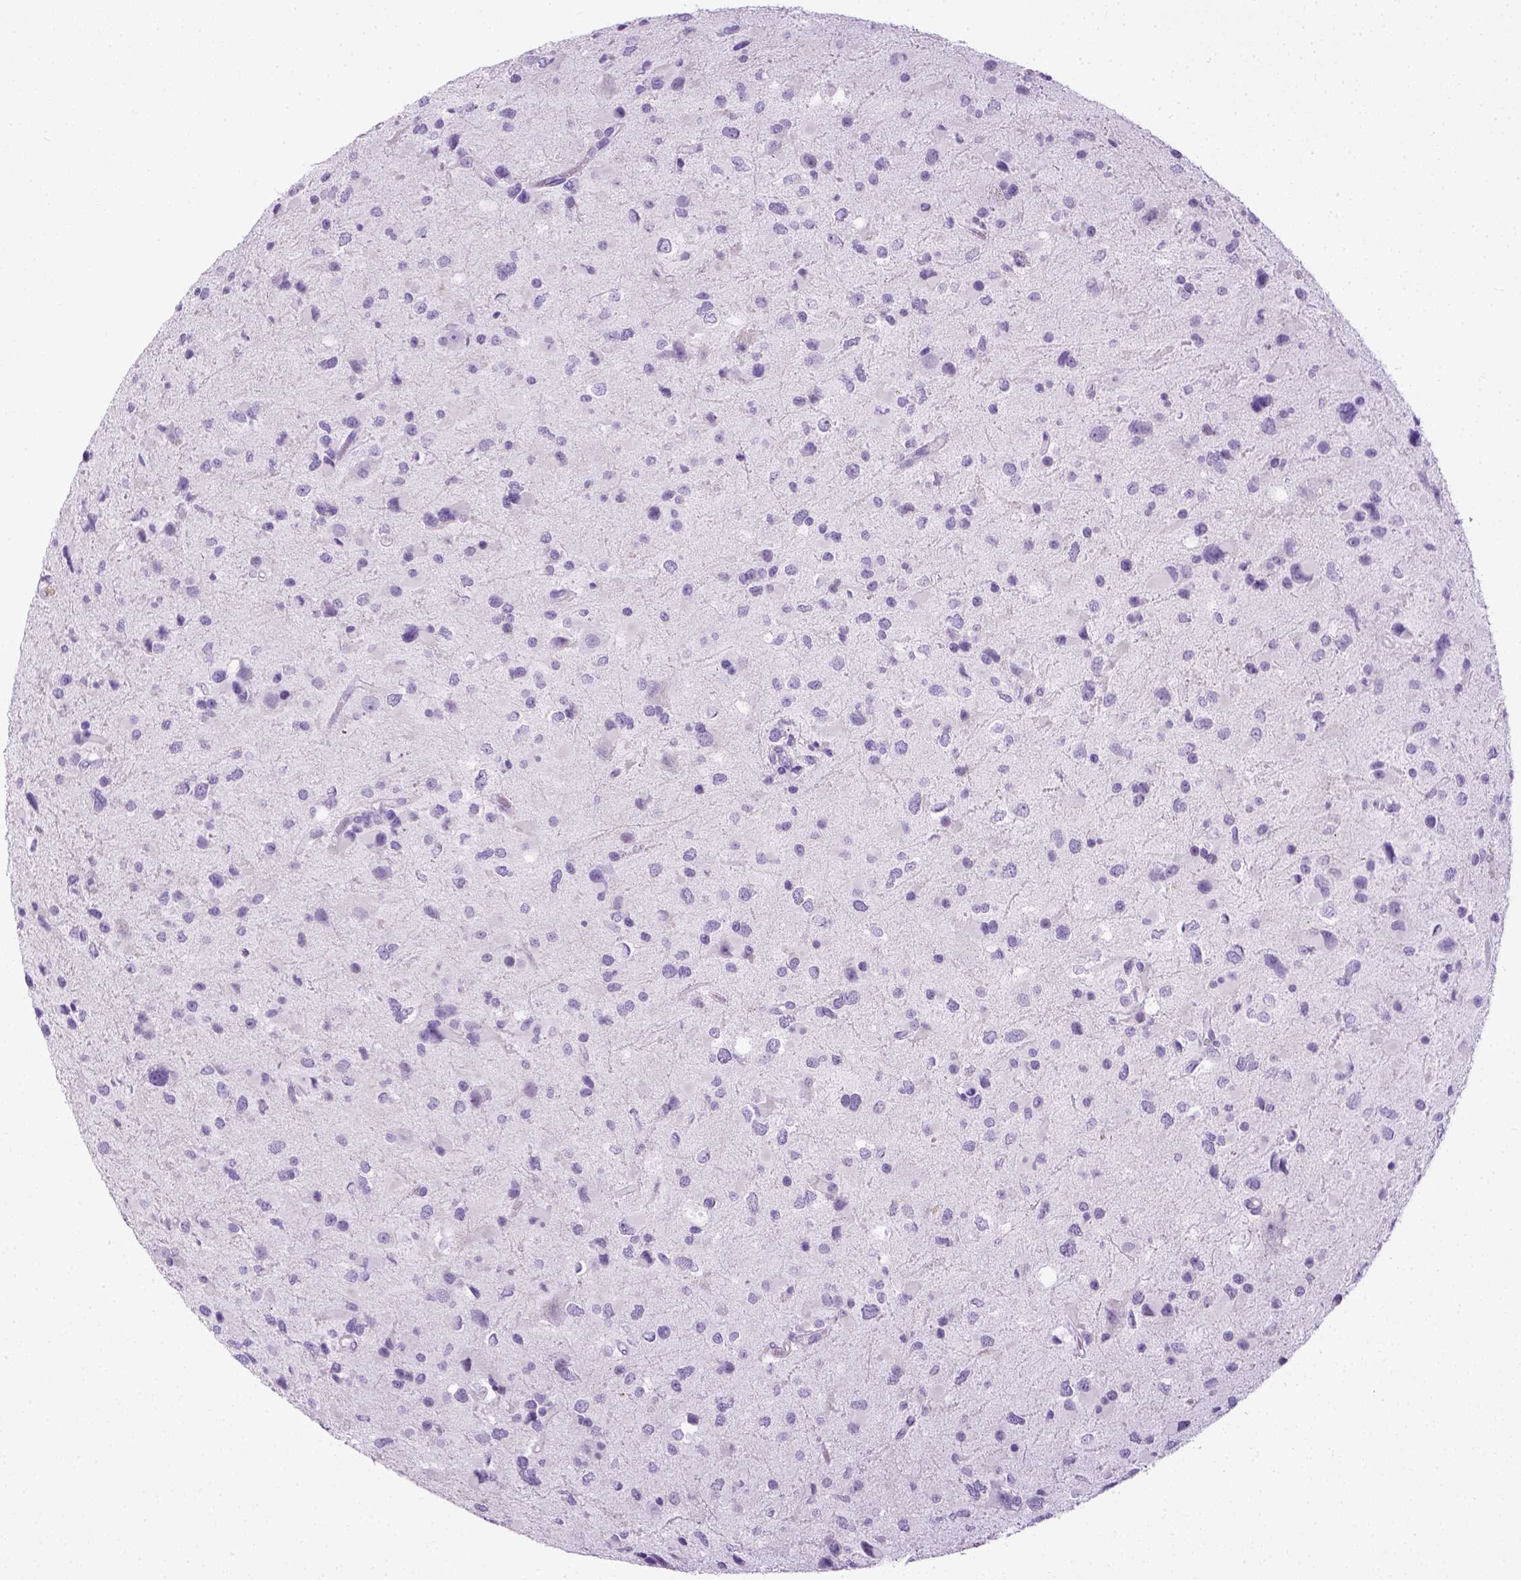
{"staining": {"intensity": "negative", "quantity": "none", "location": "none"}, "tissue": "glioma", "cell_type": "Tumor cells", "image_type": "cancer", "snomed": [{"axis": "morphology", "description": "Glioma, malignant, Low grade"}, {"axis": "topography", "description": "Brain"}], "caption": "Immunohistochemistry micrograph of human glioma stained for a protein (brown), which exhibits no positivity in tumor cells.", "gene": "LGSN", "patient": {"sex": "female", "age": 32}}